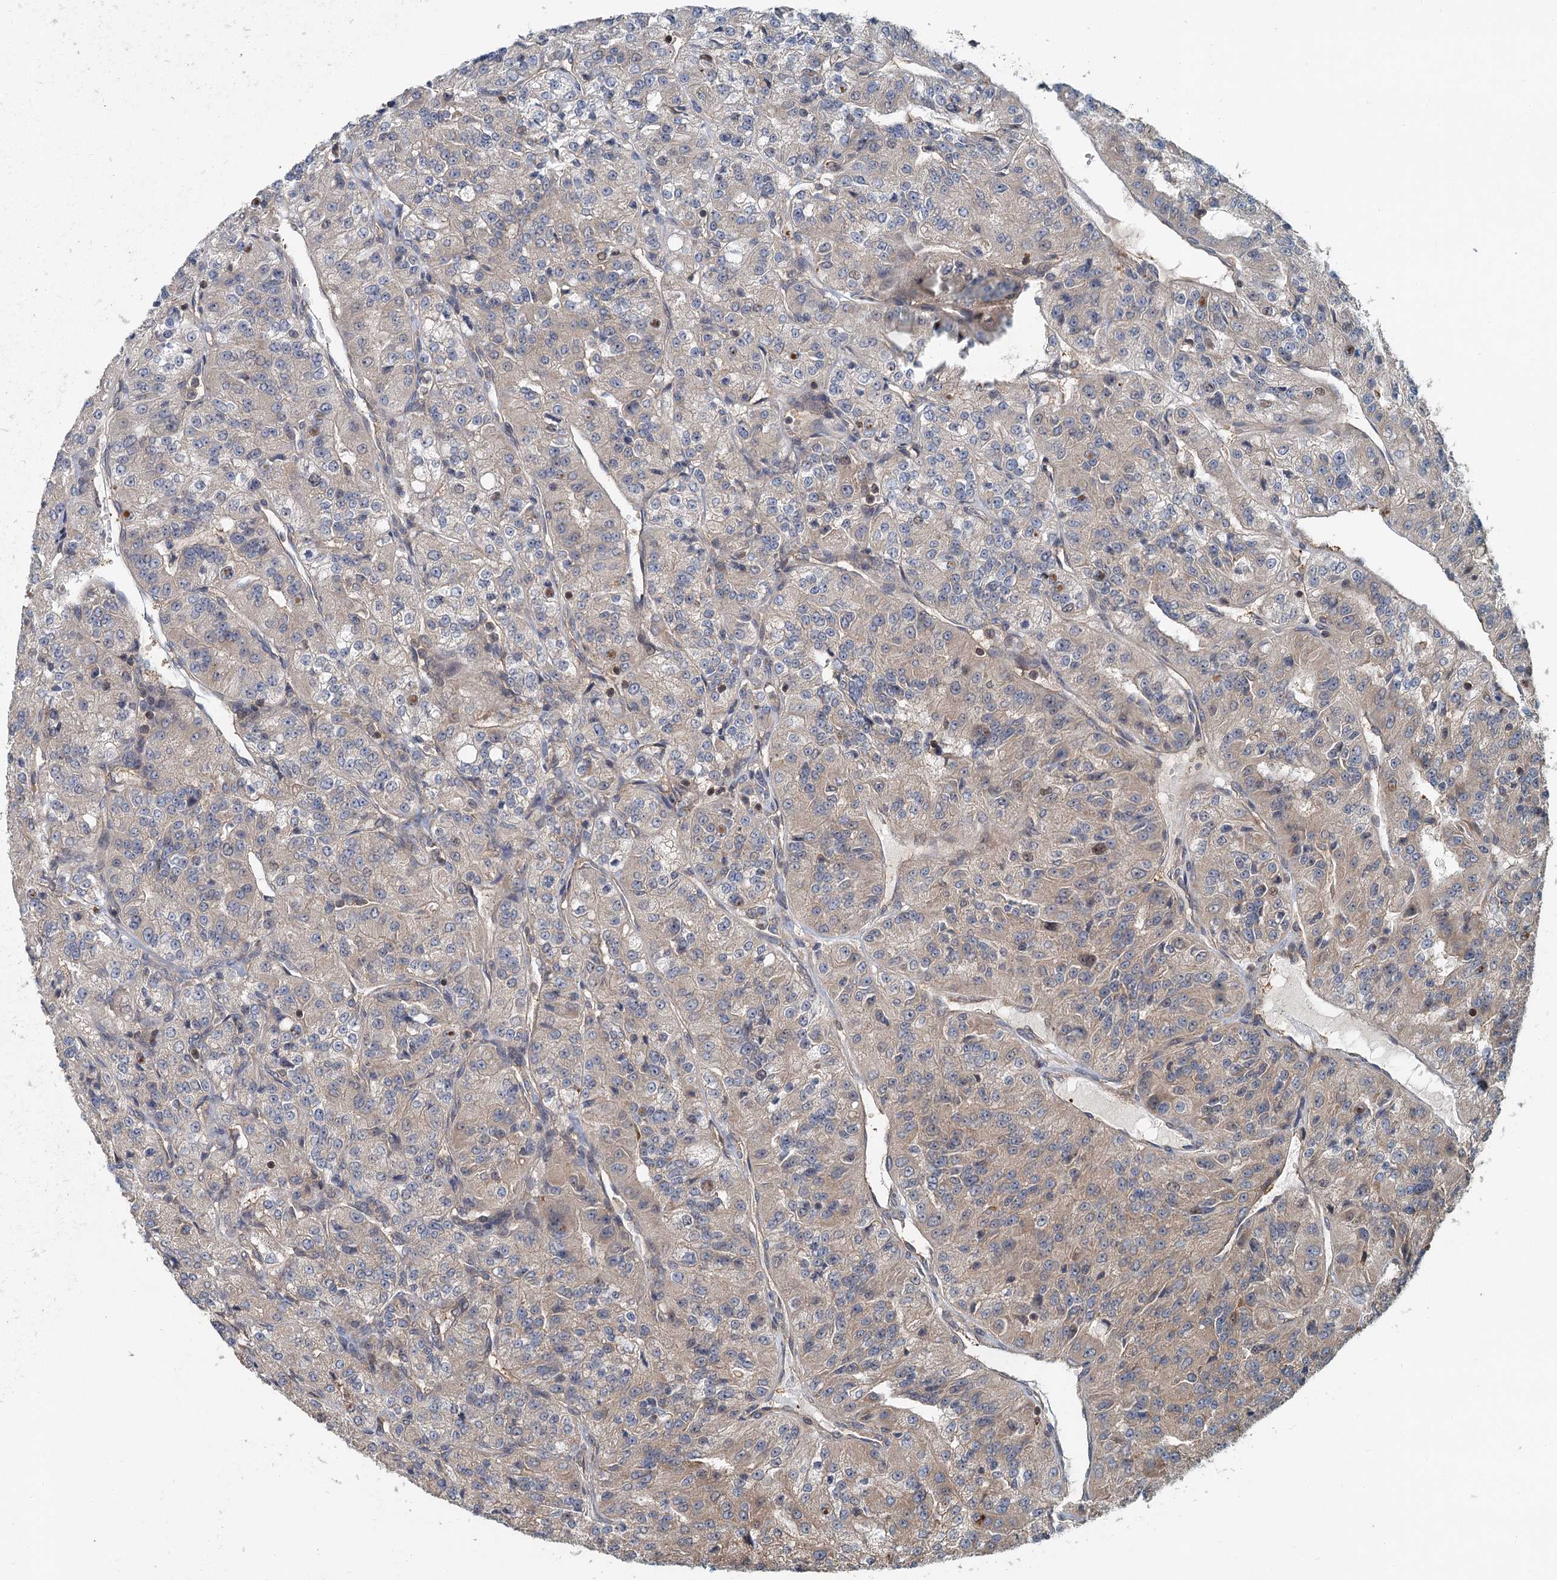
{"staining": {"intensity": "weak", "quantity": "<25%", "location": "cytoplasmic/membranous"}, "tissue": "renal cancer", "cell_type": "Tumor cells", "image_type": "cancer", "snomed": [{"axis": "morphology", "description": "Adenocarcinoma, NOS"}, {"axis": "topography", "description": "Kidney"}], "caption": "The image reveals no significant expression in tumor cells of renal cancer.", "gene": "ZNF527", "patient": {"sex": "female", "age": 63}}